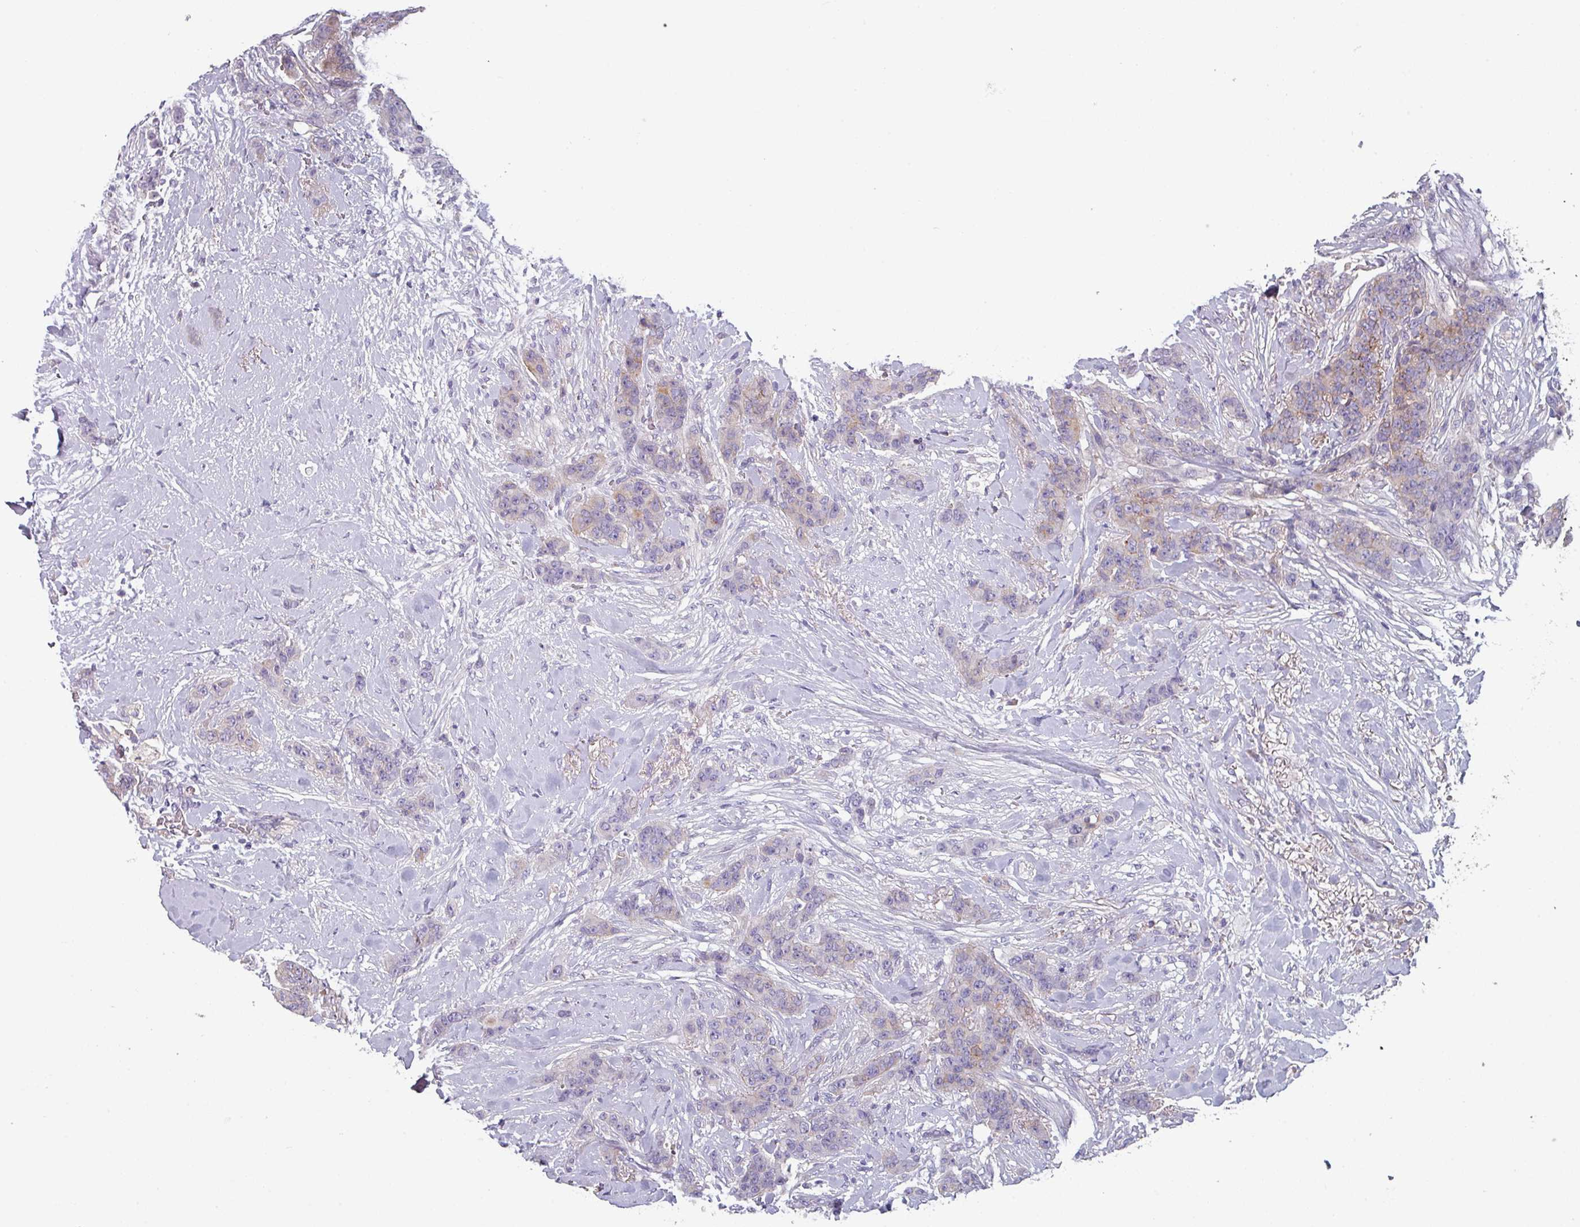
{"staining": {"intensity": "weak", "quantity": "<25%", "location": "cytoplasmic/membranous"}, "tissue": "breast cancer", "cell_type": "Tumor cells", "image_type": "cancer", "snomed": [{"axis": "morphology", "description": "Duct carcinoma"}, {"axis": "topography", "description": "Breast"}], "caption": "A micrograph of breast cancer stained for a protein shows no brown staining in tumor cells.", "gene": "TMEM132A", "patient": {"sex": "female", "age": 40}}